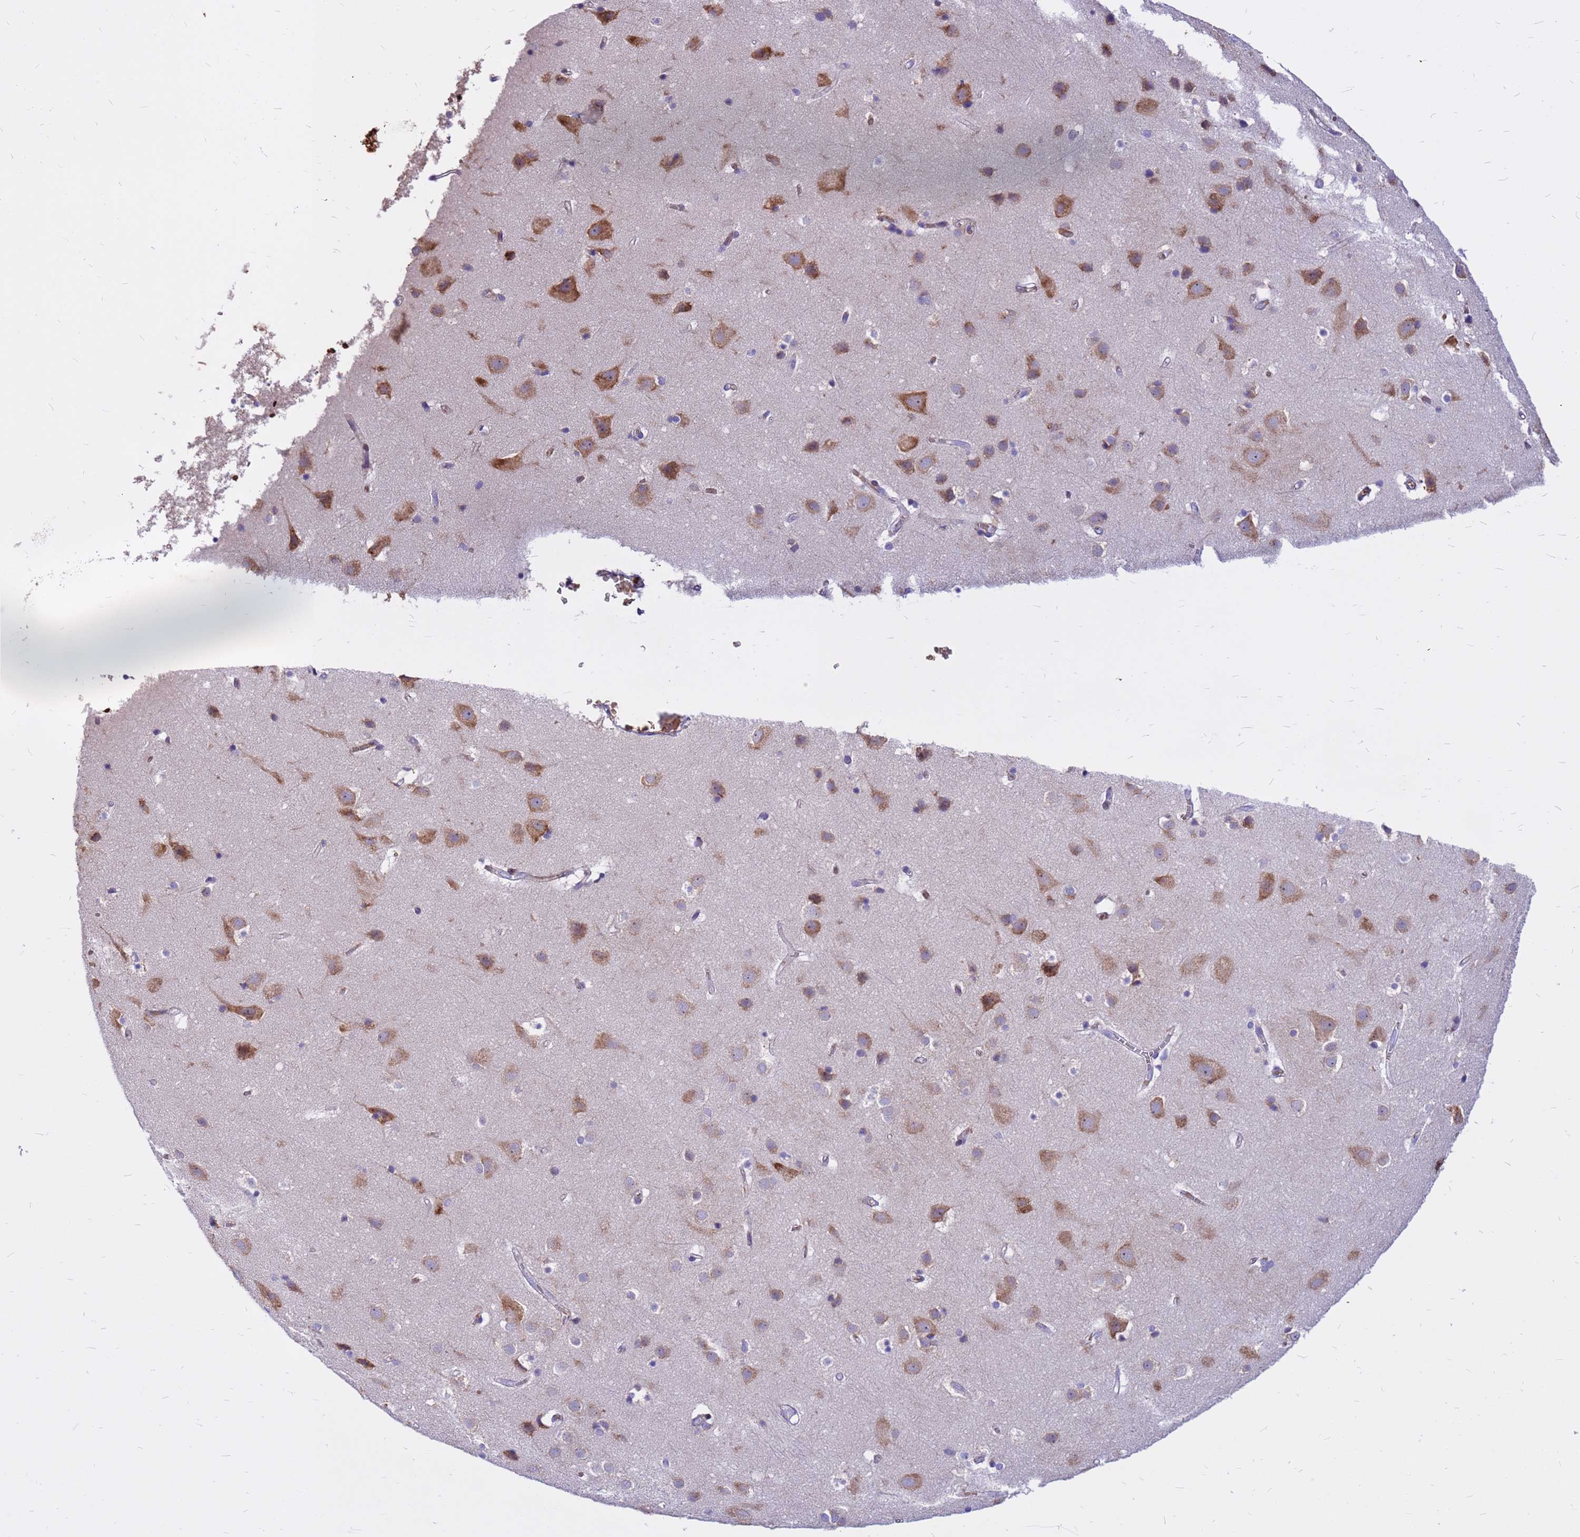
{"staining": {"intensity": "weak", "quantity": "<25%", "location": "cytoplasmic/membranous"}, "tissue": "cerebral cortex", "cell_type": "Endothelial cells", "image_type": "normal", "snomed": [{"axis": "morphology", "description": "Normal tissue, NOS"}, {"axis": "topography", "description": "Cerebral cortex"}], "caption": "Human cerebral cortex stained for a protein using immunohistochemistry shows no staining in endothelial cells.", "gene": "ZNF669", "patient": {"sex": "male", "age": 54}}